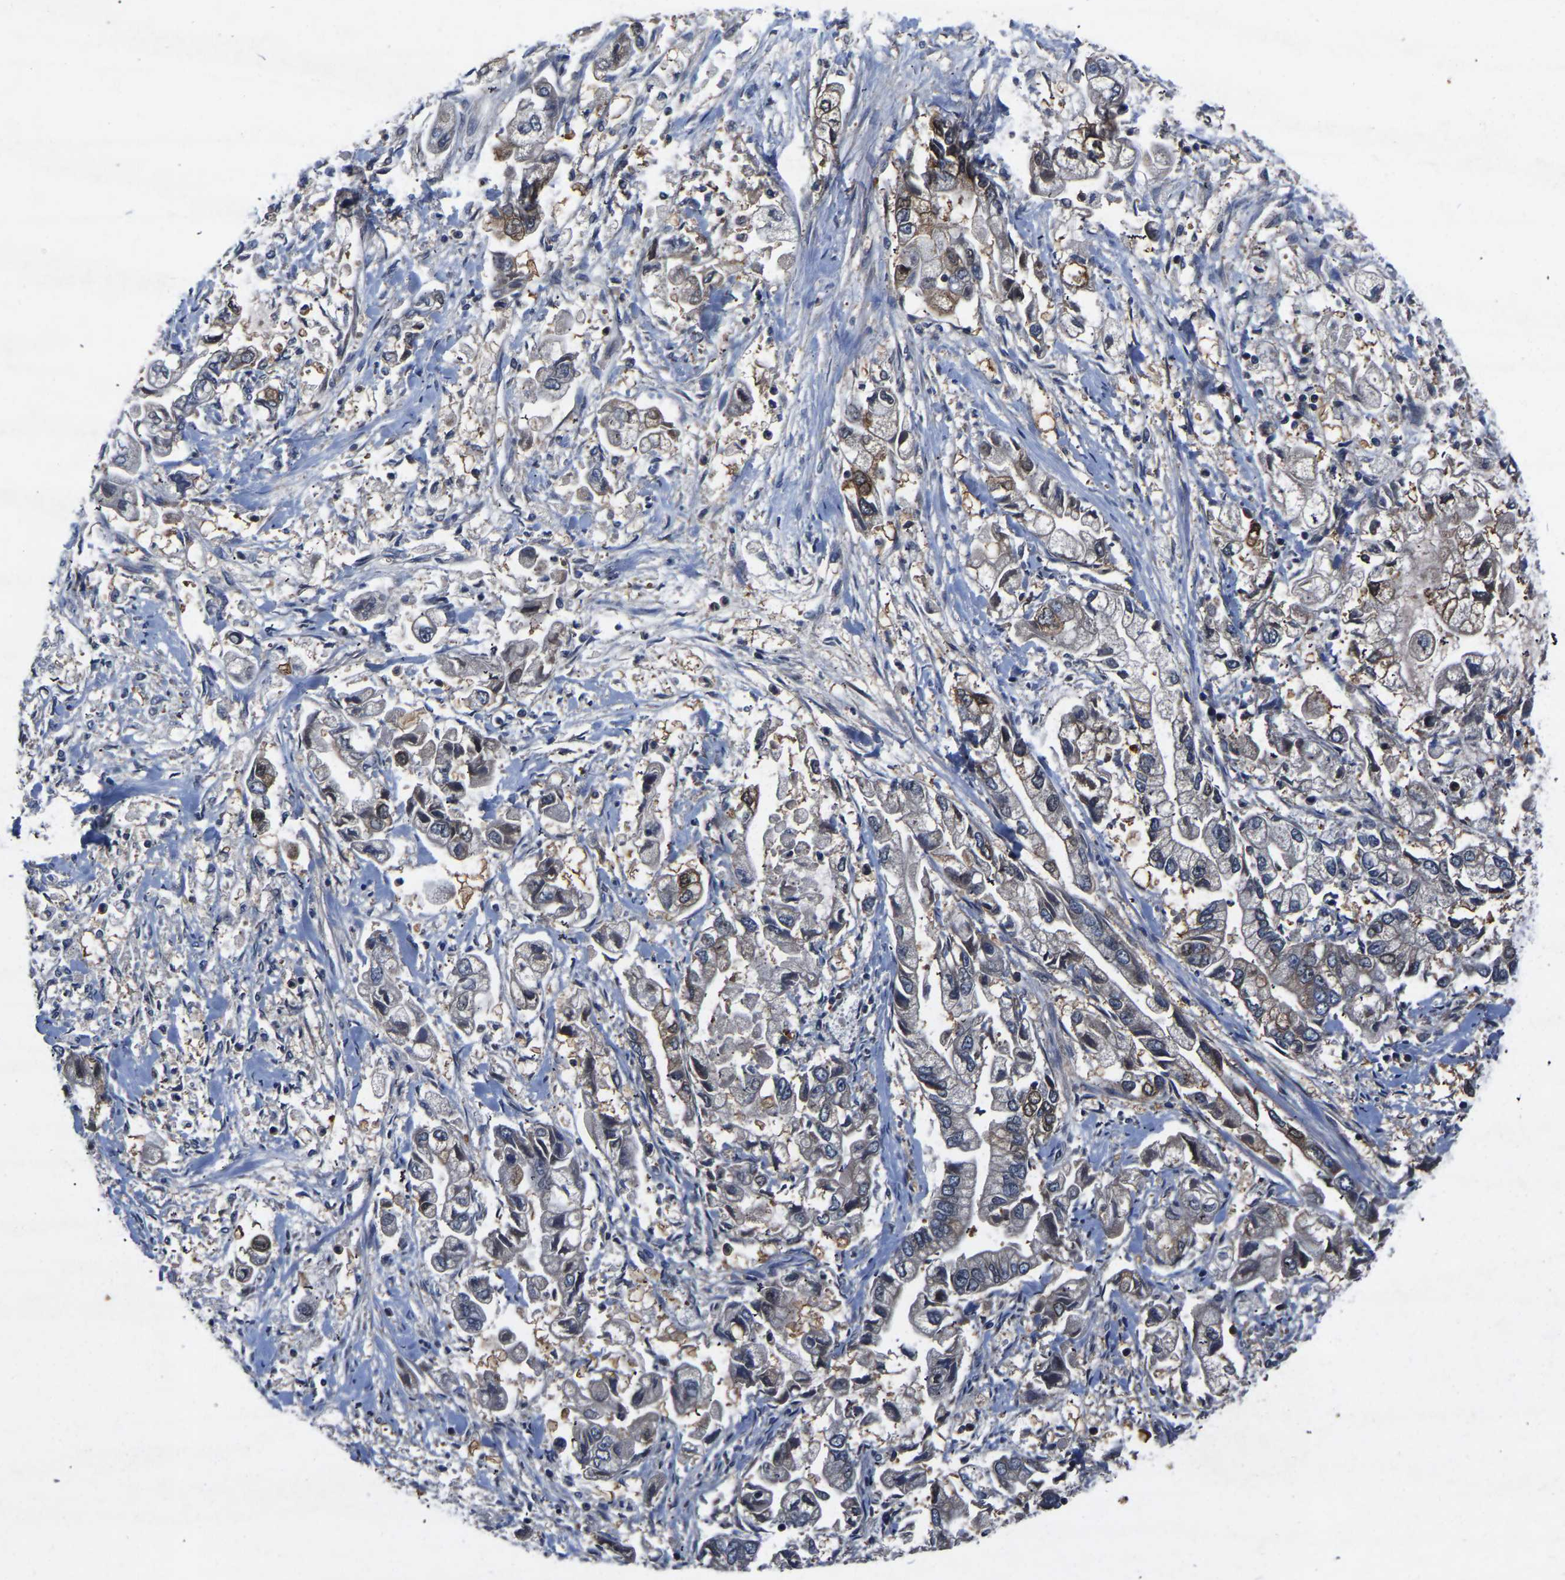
{"staining": {"intensity": "moderate", "quantity": "<25%", "location": "cytoplasmic/membranous"}, "tissue": "stomach cancer", "cell_type": "Tumor cells", "image_type": "cancer", "snomed": [{"axis": "morphology", "description": "Normal tissue, NOS"}, {"axis": "morphology", "description": "Adenocarcinoma, NOS"}, {"axis": "topography", "description": "Stomach"}], "caption": "Stomach adenocarcinoma stained with a protein marker demonstrates moderate staining in tumor cells.", "gene": "FGD5", "patient": {"sex": "male", "age": 62}}